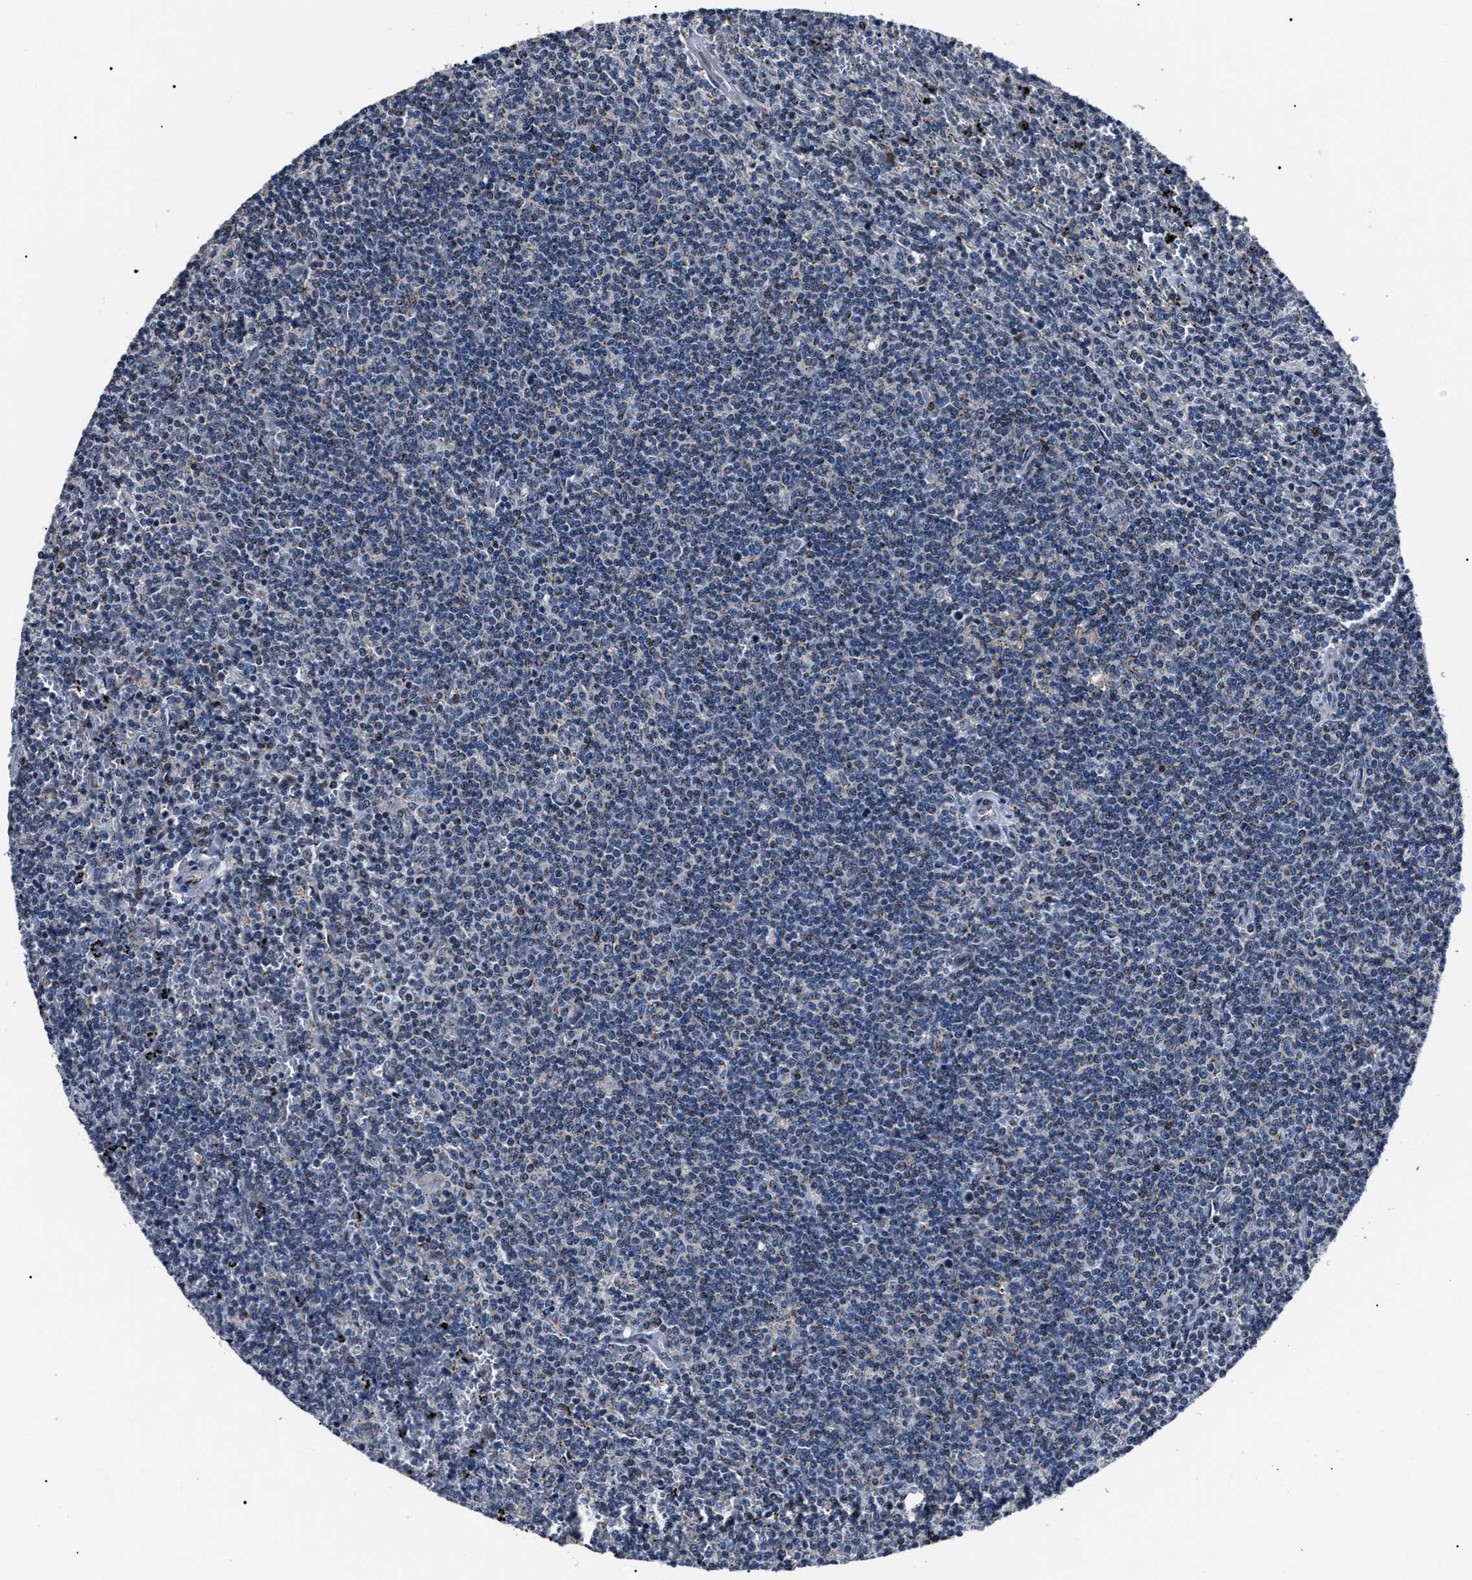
{"staining": {"intensity": "negative", "quantity": "none", "location": "none"}, "tissue": "lymphoma", "cell_type": "Tumor cells", "image_type": "cancer", "snomed": [{"axis": "morphology", "description": "Malignant lymphoma, non-Hodgkin's type, Low grade"}, {"axis": "topography", "description": "Spleen"}], "caption": "There is no significant staining in tumor cells of low-grade malignant lymphoma, non-Hodgkin's type.", "gene": "LRRC14", "patient": {"sex": "female", "age": 50}}